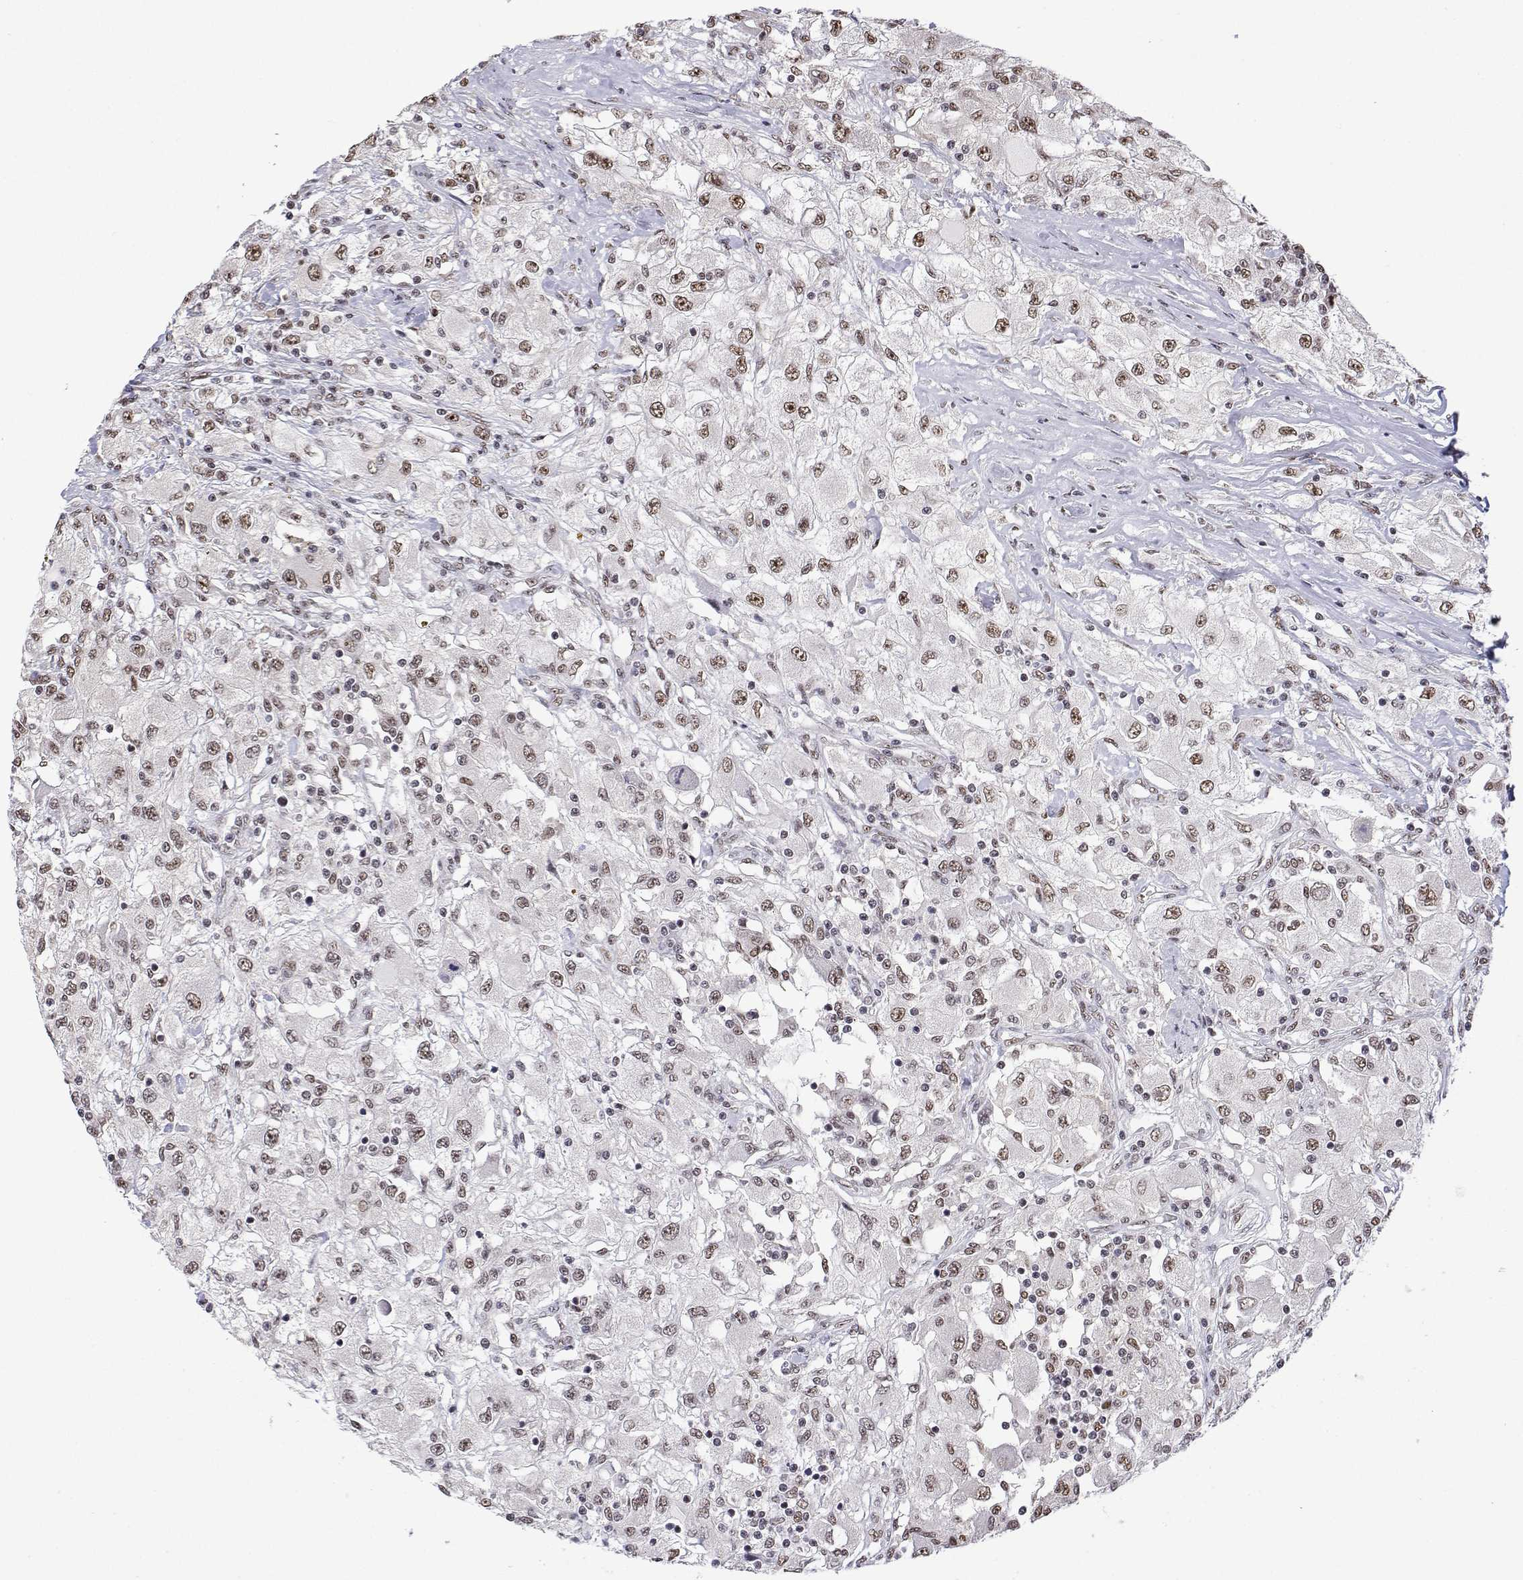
{"staining": {"intensity": "moderate", "quantity": ">75%", "location": "nuclear"}, "tissue": "renal cancer", "cell_type": "Tumor cells", "image_type": "cancer", "snomed": [{"axis": "morphology", "description": "Adenocarcinoma, NOS"}, {"axis": "topography", "description": "Kidney"}], "caption": "This histopathology image displays immunohistochemistry staining of adenocarcinoma (renal), with medium moderate nuclear positivity in about >75% of tumor cells.", "gene": "ADAR", "patient": {"sex": "female", "age": 67}}